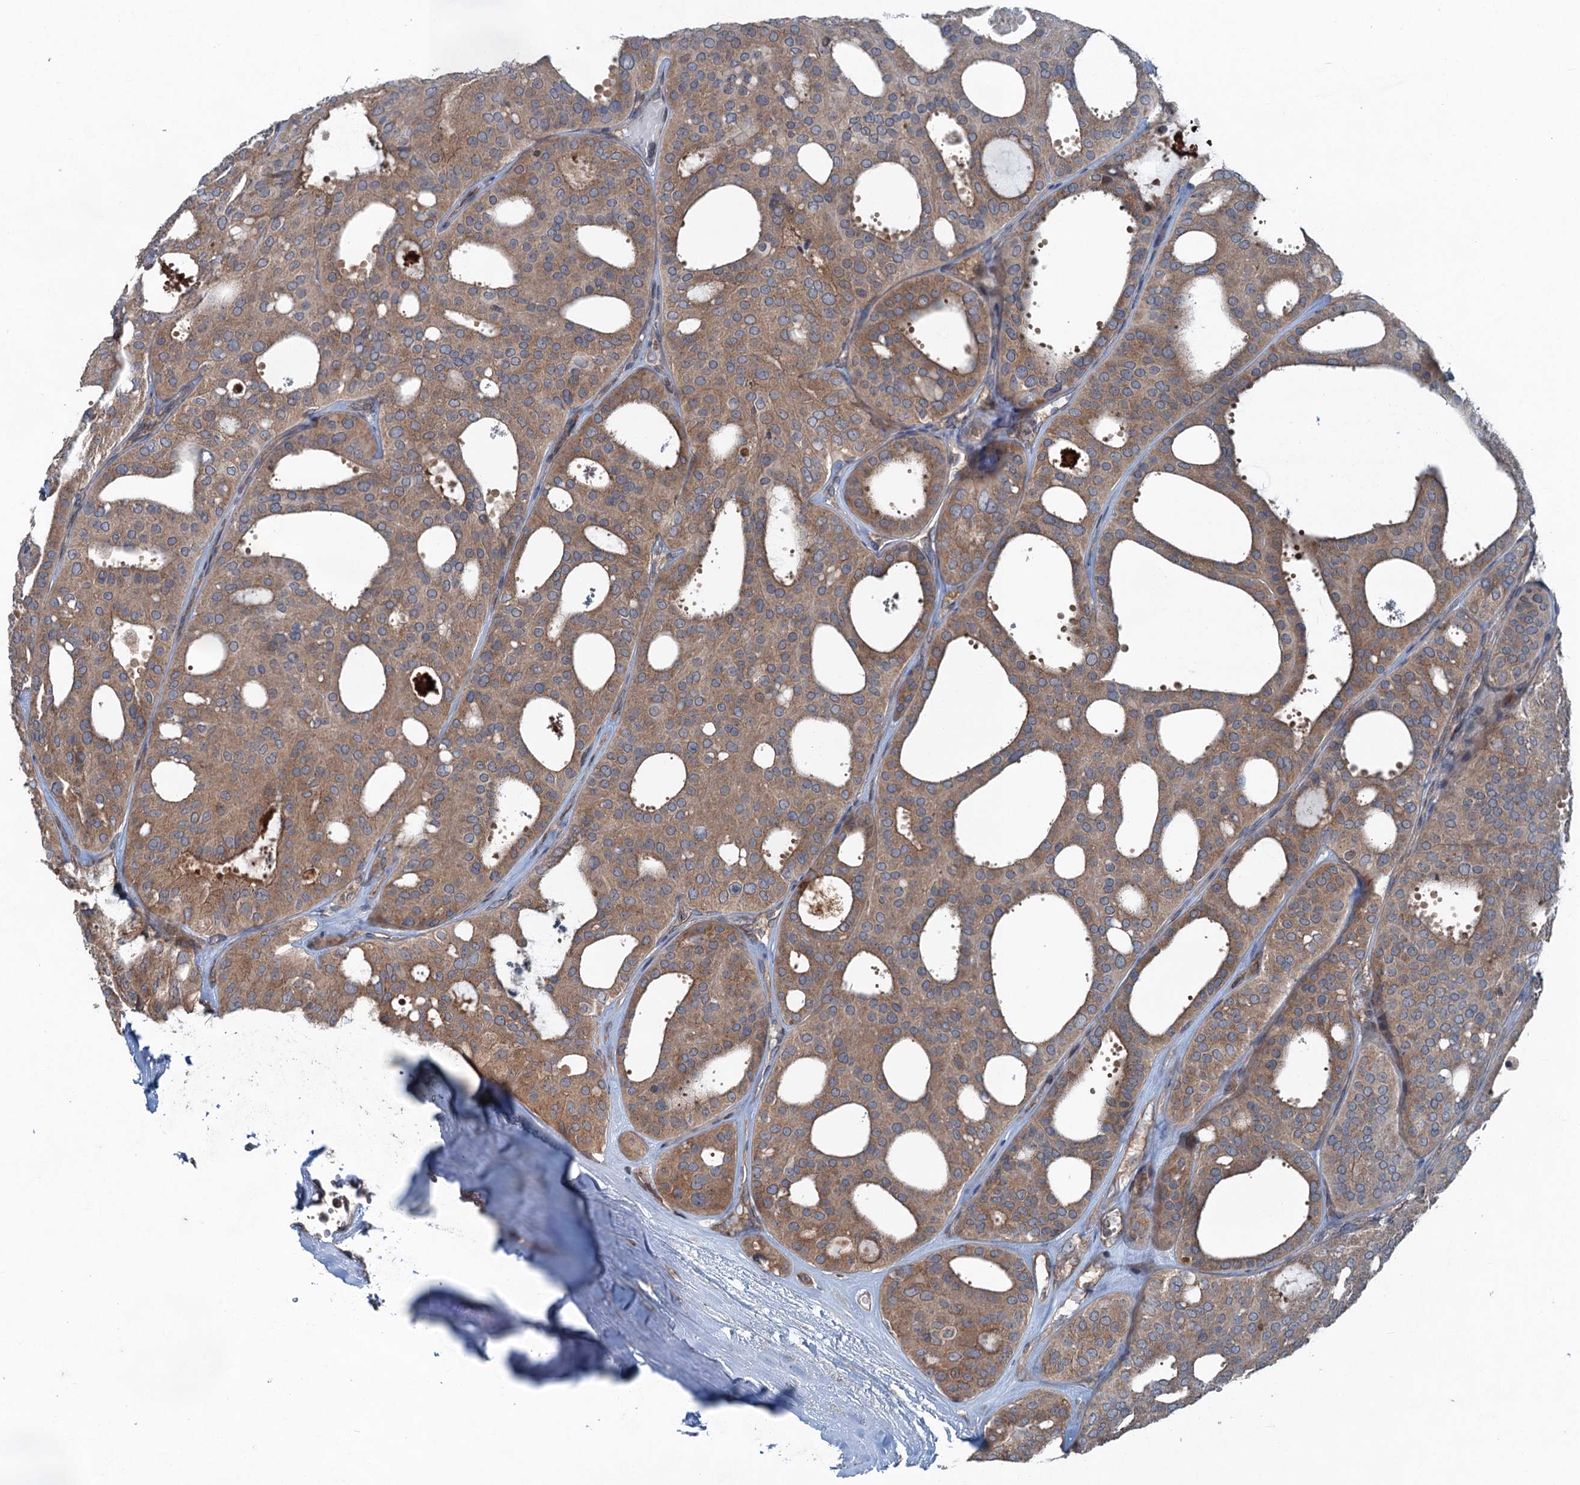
{"staining": {"intensity": "moderate", "quantity": ">75%", "location": "cytoplasmic/membranous"}, "tissue": "thyroid cancer", "cell_type": "Tumor cells", "image_type": "cancer", "snomed": [{"axis": "morphology", "description": "Follicular adenoma carcinoma, NOS"}, {"axis": "topography", "description": "Thyroid gland"}], "caption": "Tumor cells show moderate cytoplasmic/membranous expression in about >75% of cells in thyroid cancer. Ihc stains the protein in brown and the nuclei are stained blue.", "gene": "TRAPPC8", "patient": {"sex": "male", "age": 75}}